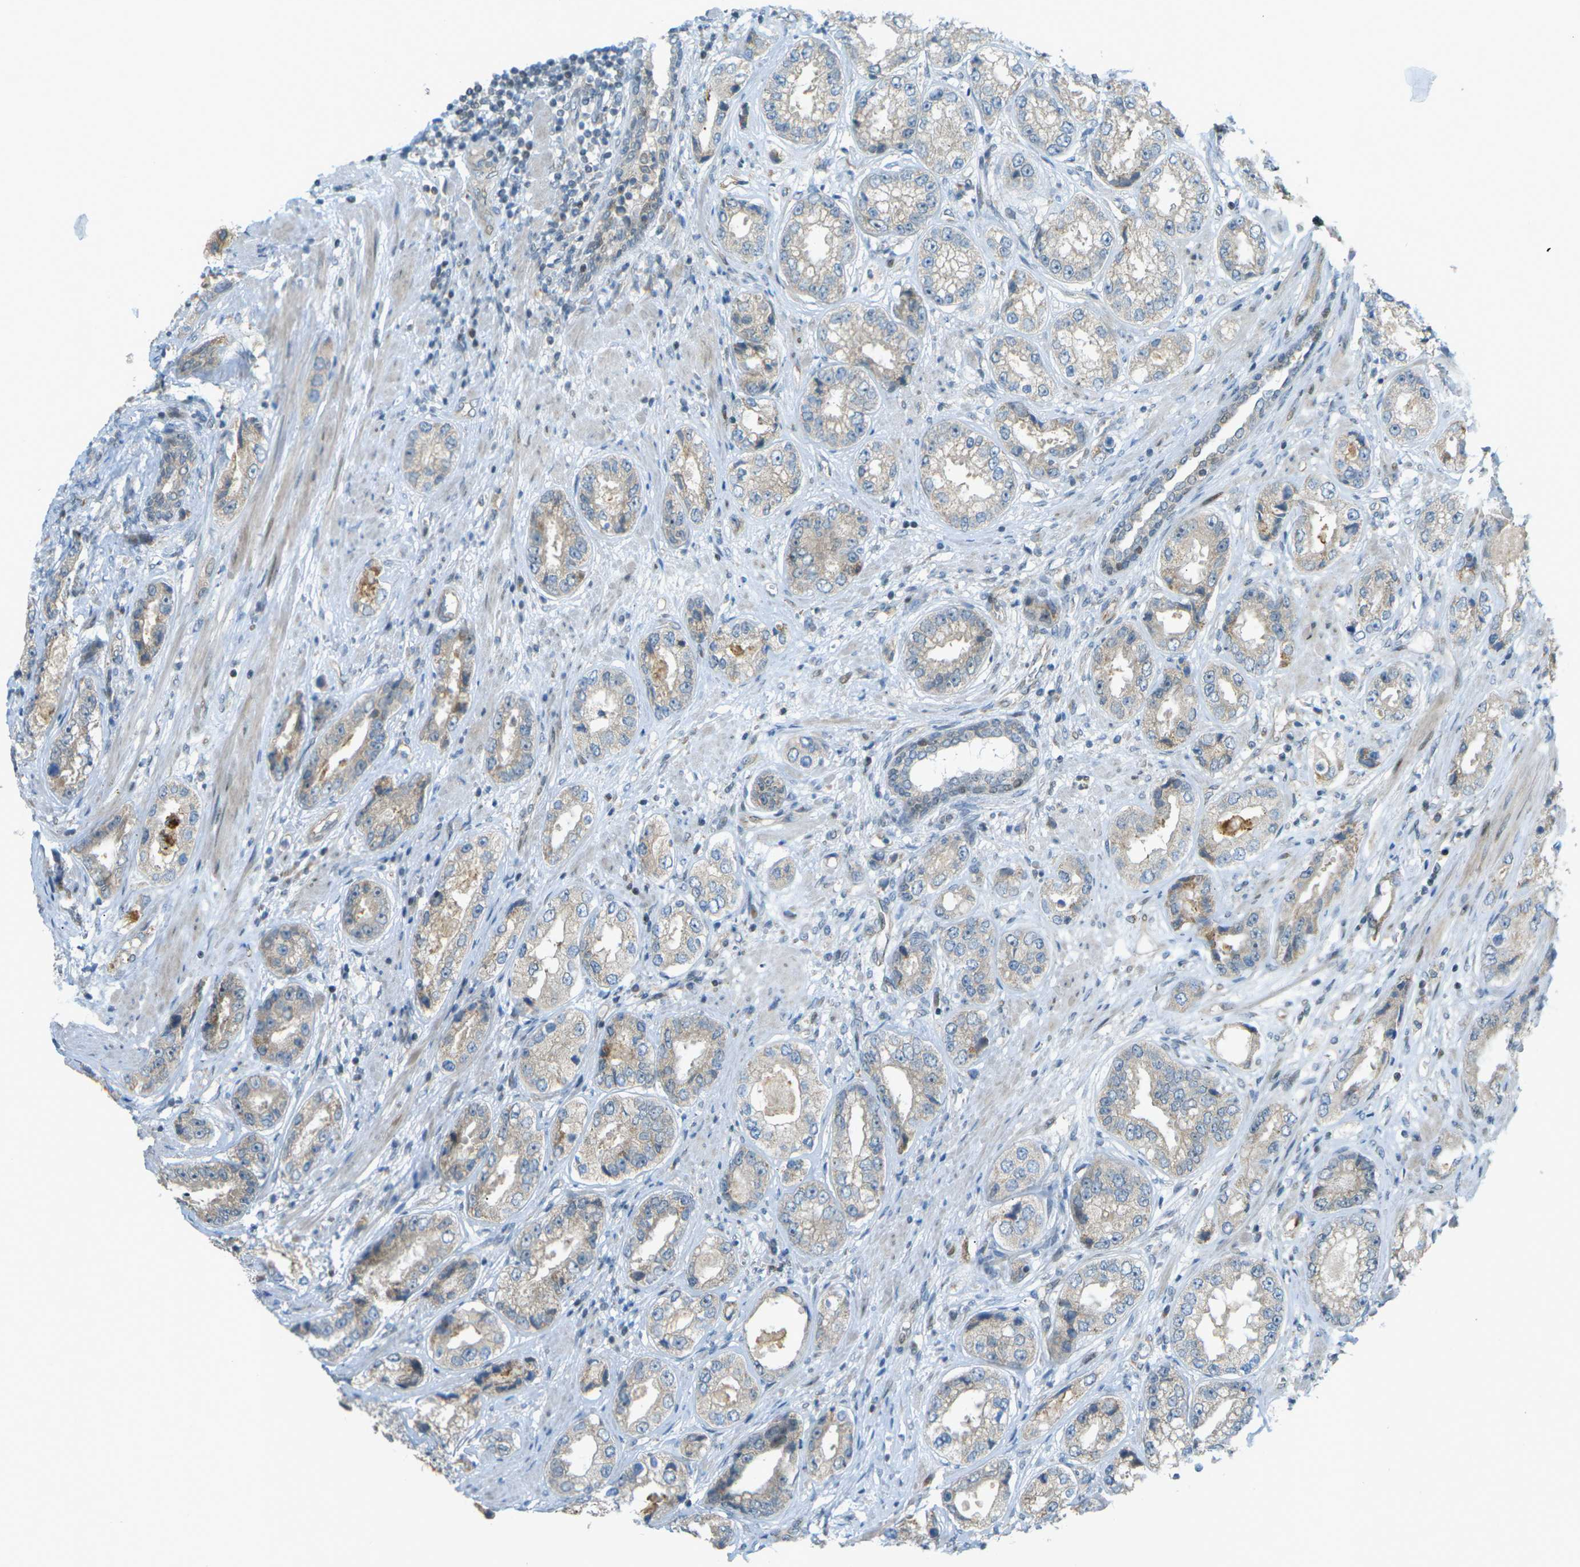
{"staining": {"intensity": "weak", "quantity": "25%-75%", "location": "cytoplasmic/membranous"}, "tissue": "prostate cancer", "cell_type": "Tumor cells", "image_type": "cancer", "snomed": [{"axis": "morphology", "description": "Adenocarcinoma, High grade"}, {"axis": "topography", "description": "Prostate"}], "caption": "Immunohistochemical staining of prostate cancer displays low levels of weak cytoplasmic/membranous expression in approximately 25%-75% of tumor cells. Nuclei are stained in blue.", "gene": "CCDC186", "patient": {"sex": "male", "age": 61}}